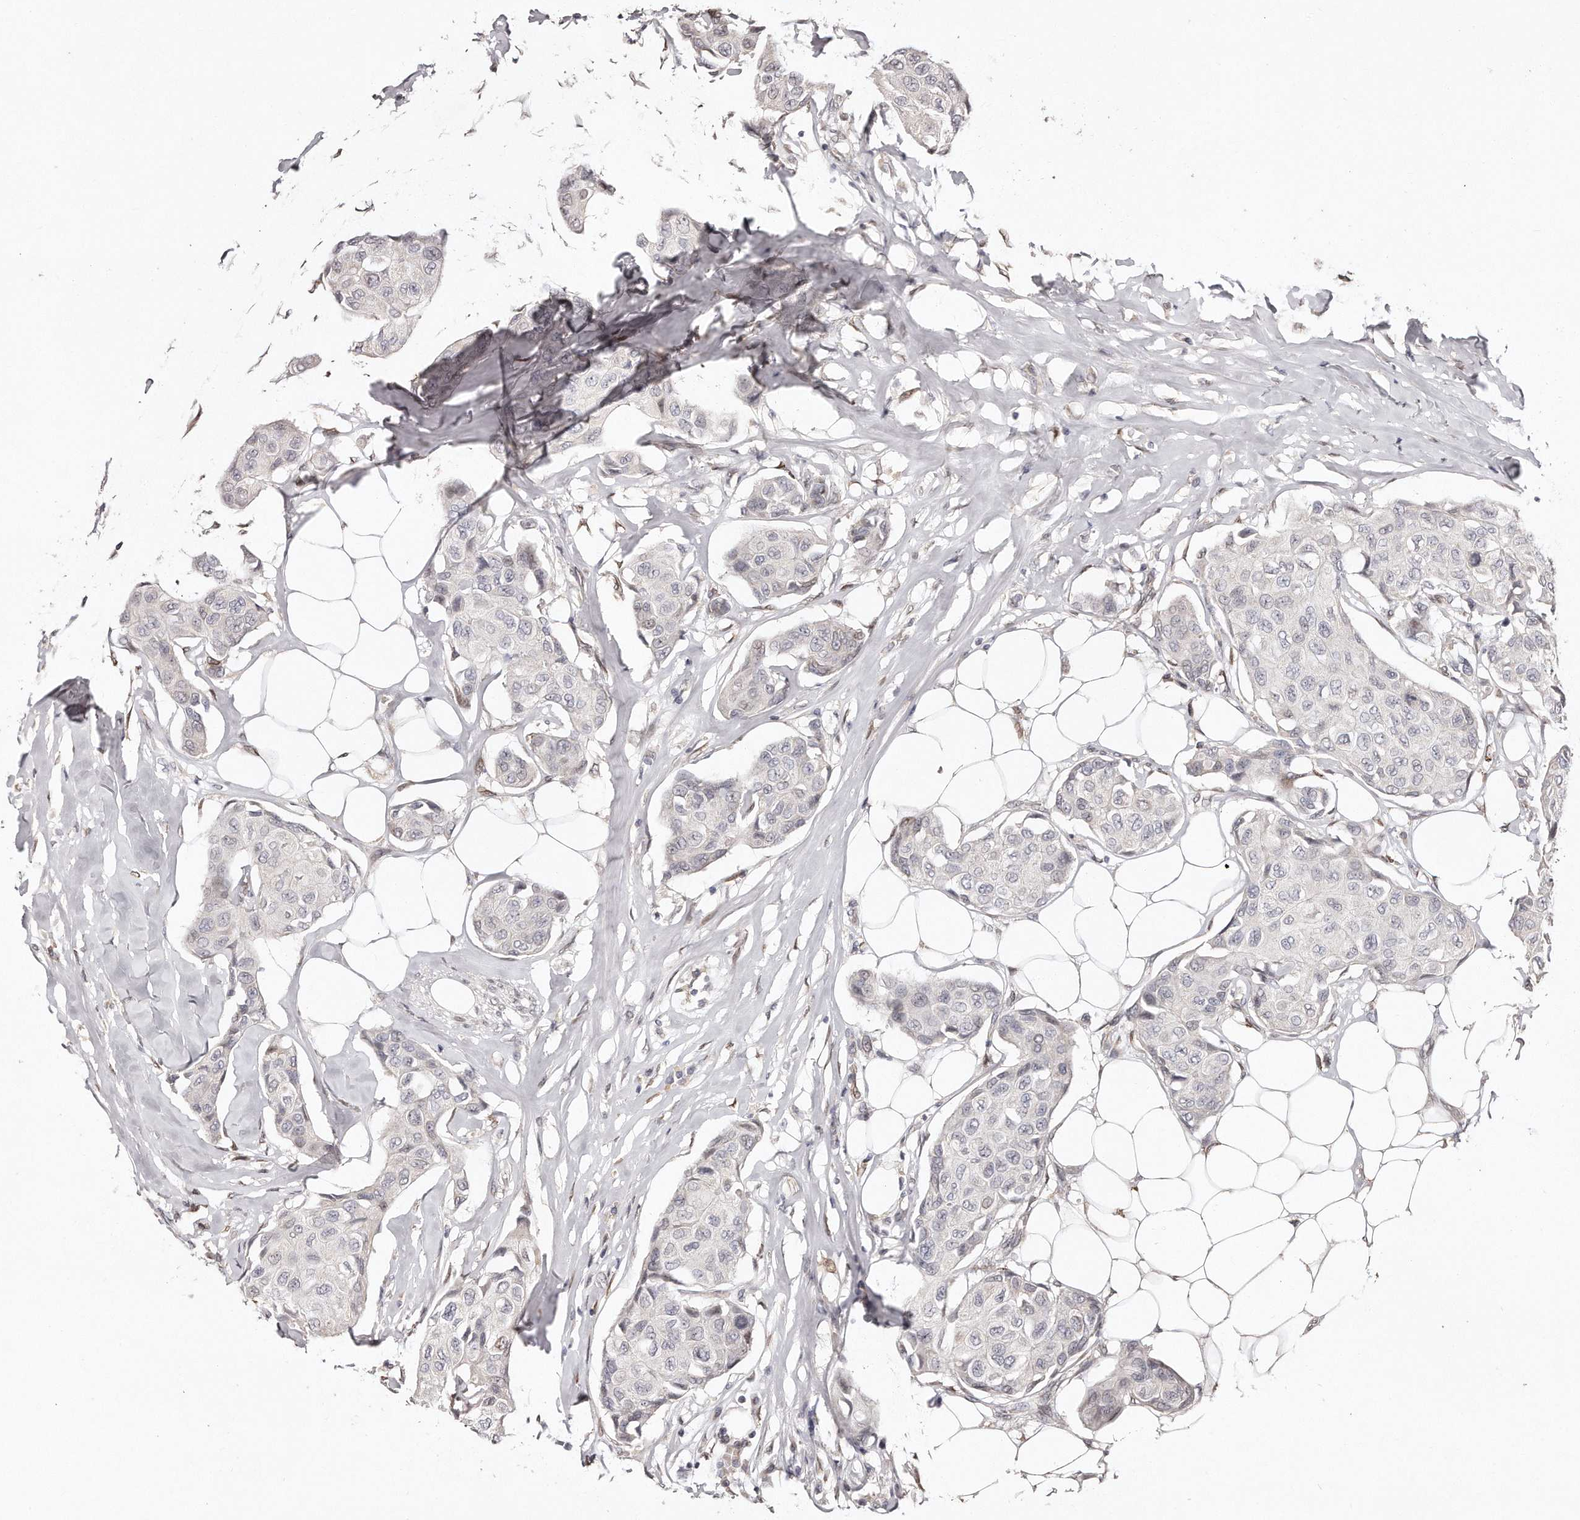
{"staining": {"intensity": "negative", "quantity": "none", "location": "none"}, "tissue": "breast cancer", "cell_type": "Tumor cells", "image_type": "cancer", "snomed": [{"axis": "morphology", "description": "Duct carcinoma"}, {"axis": "topography", "description": "Breast"}], "caption": "Breast invasive ductal carcinoma stained for a protein using IHC reveals no staining tumor cells.", "gene": "HASPIN", "patient": {"sex": "female", "age": 80}}